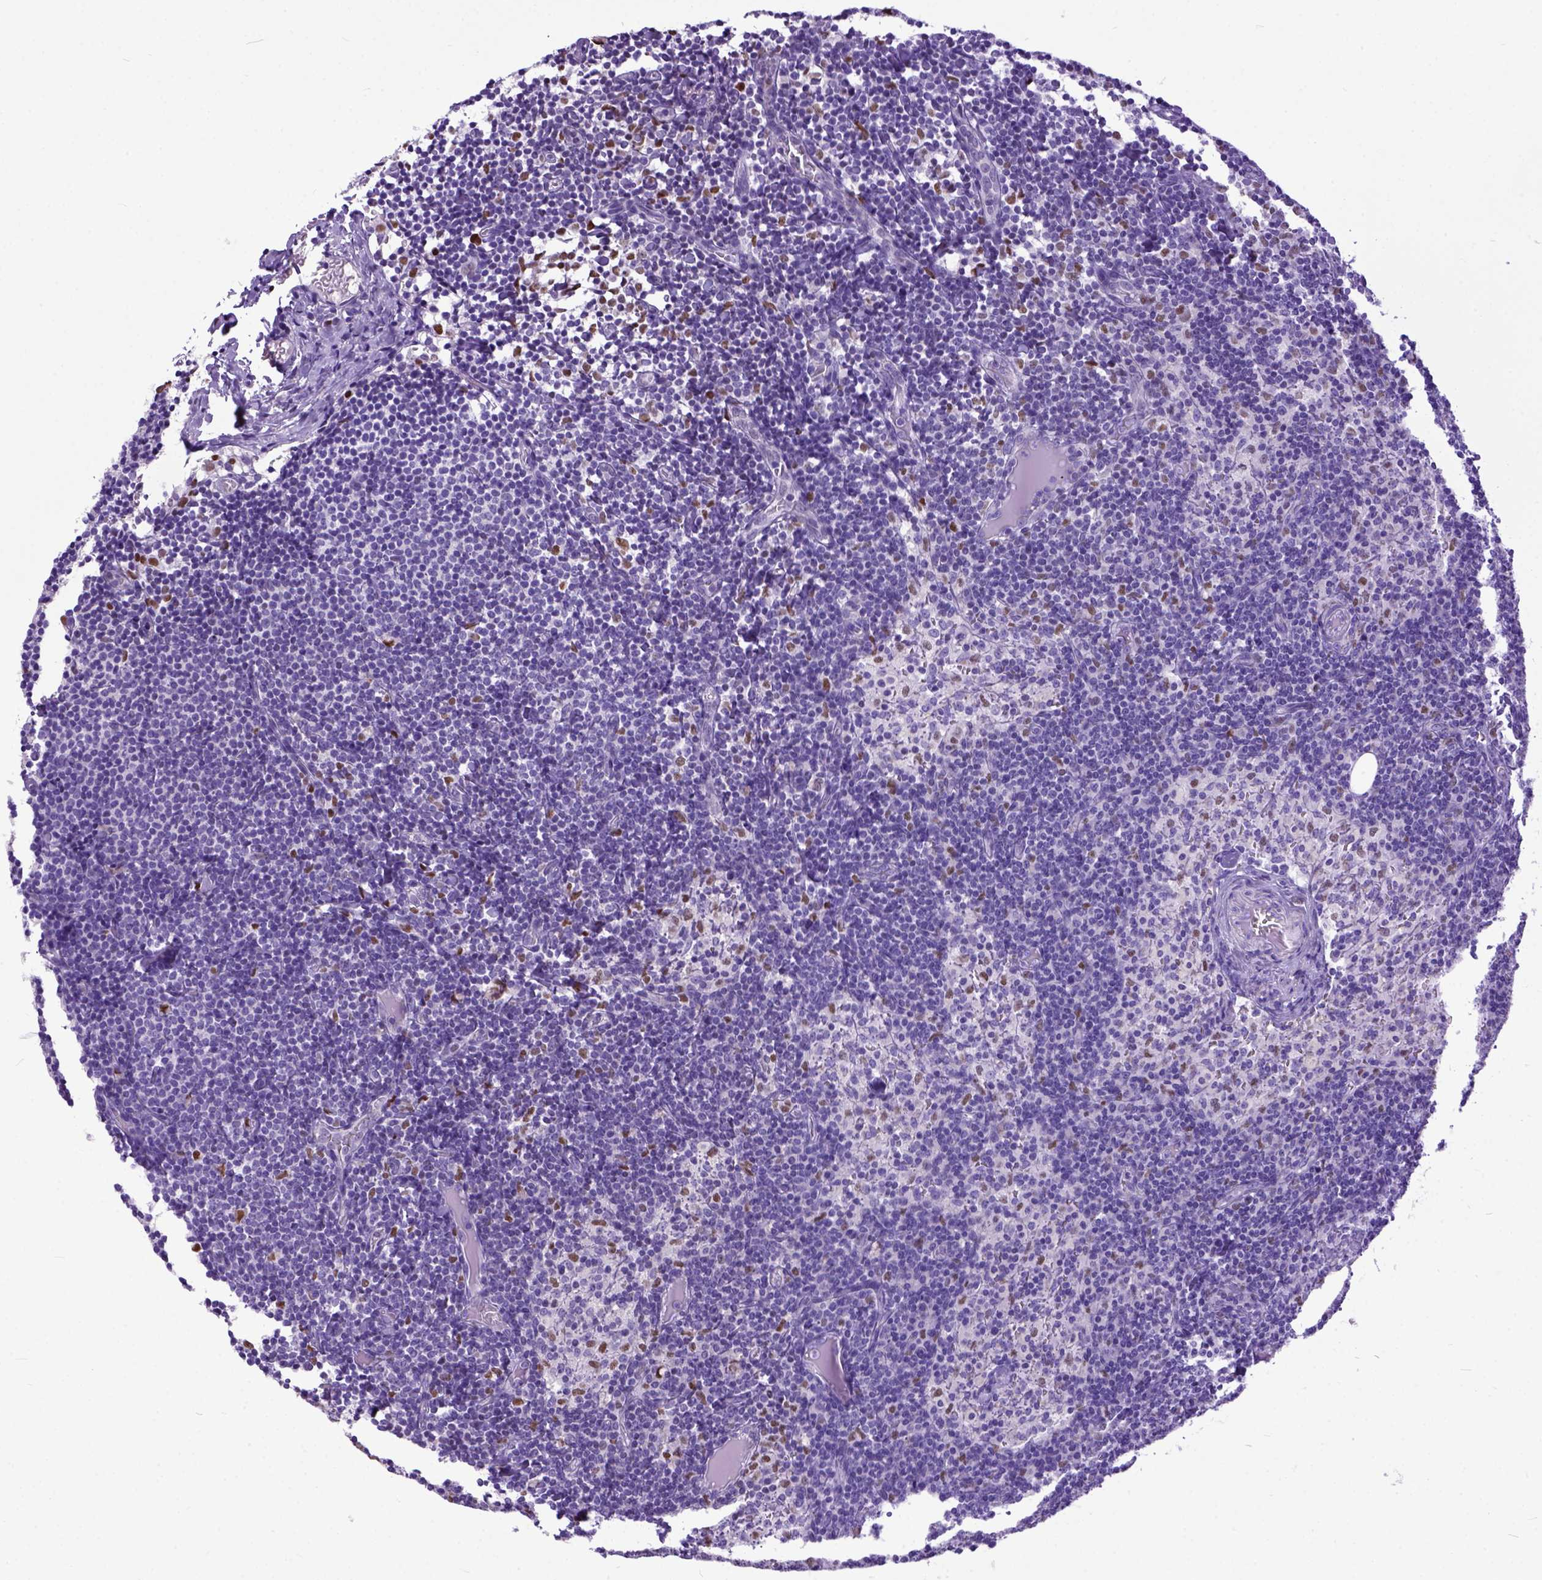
{"staining": {"intensity": "moderate", "quantity": "<25%", "location": "nuclear"}, "tissue": "lymph node", "cell_type": "Germinal center cells", "image_type": "normal", "snomed": [{"axis": "morphology", "description": "Normal tissue, NOS"}, {"axis": "topography", "description": "Lymph node"}], "caption": "Brown immunohistochemical staining in unremarkable human lymph node displays moderate nuclear staining in about <25% of germinal center cells.", "gene": "CRB1", "patient": {"sex": "female", "age": 41}}